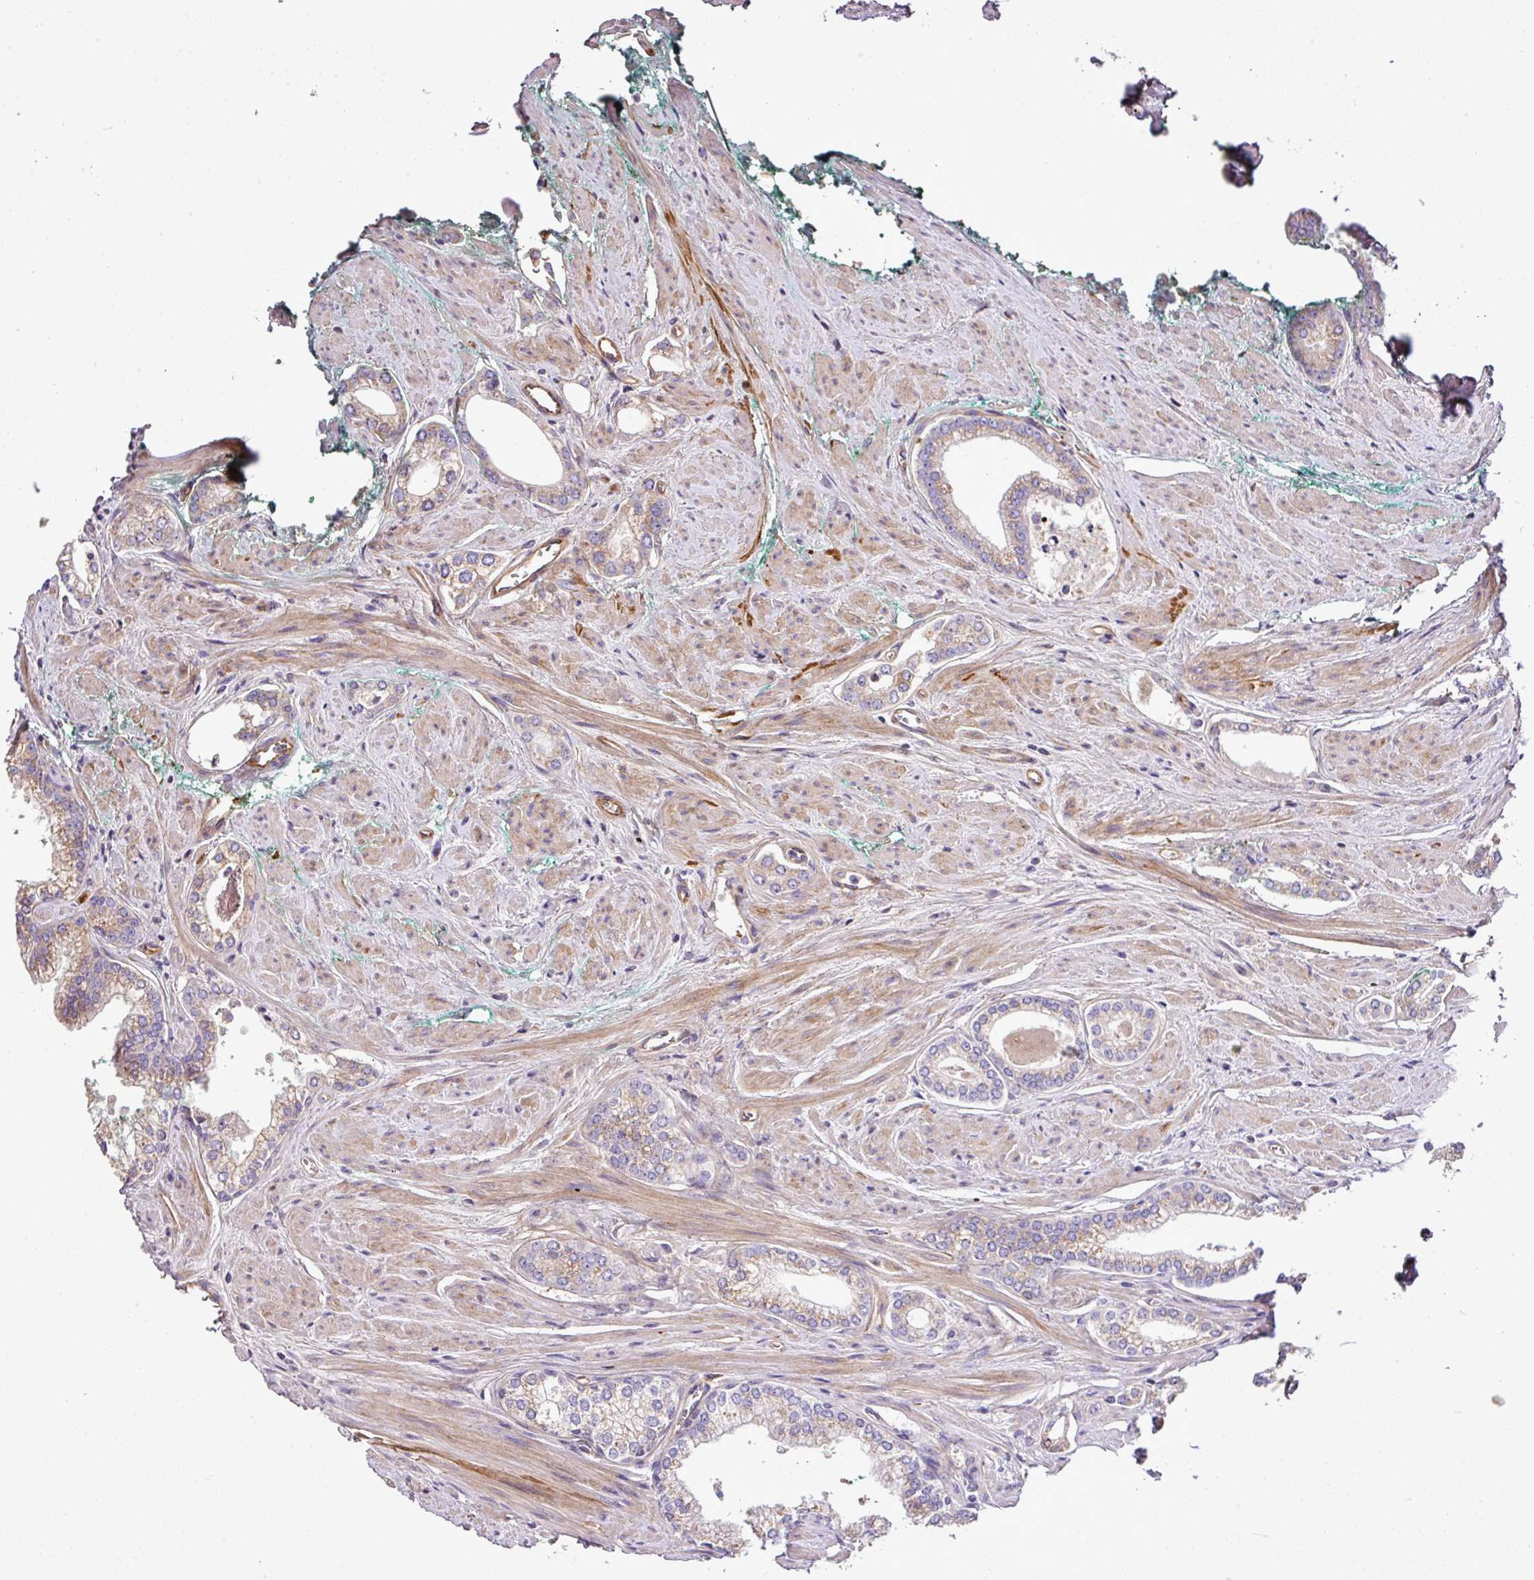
{"staining": {"intensity": "weak", "quantity": "25%-75%", "location": "cytoplasmic/membranous"}, "tissue": "prostate cancer", "cell_type": "Tumor cells", "image_type": "cancer", "snomed": [{"axis": "morphology", "description": "Adenocarcinoma, Low grade"}, {"axis": "topography", "description": "Prostate and seminal vesicle, NOS"}], "caption": "High-magnification brightfield microscopy of prostate adenocarcinoma (low-grade) stained with DAB (brown) and counterstained with hematoxylin (blue). tumor cells exhibit weak cytoplasmic/membranous staining is present in approximately25%-75% of cells.", "gene": "CTXN2", "patient": {"sex": "male", "age": 60}}